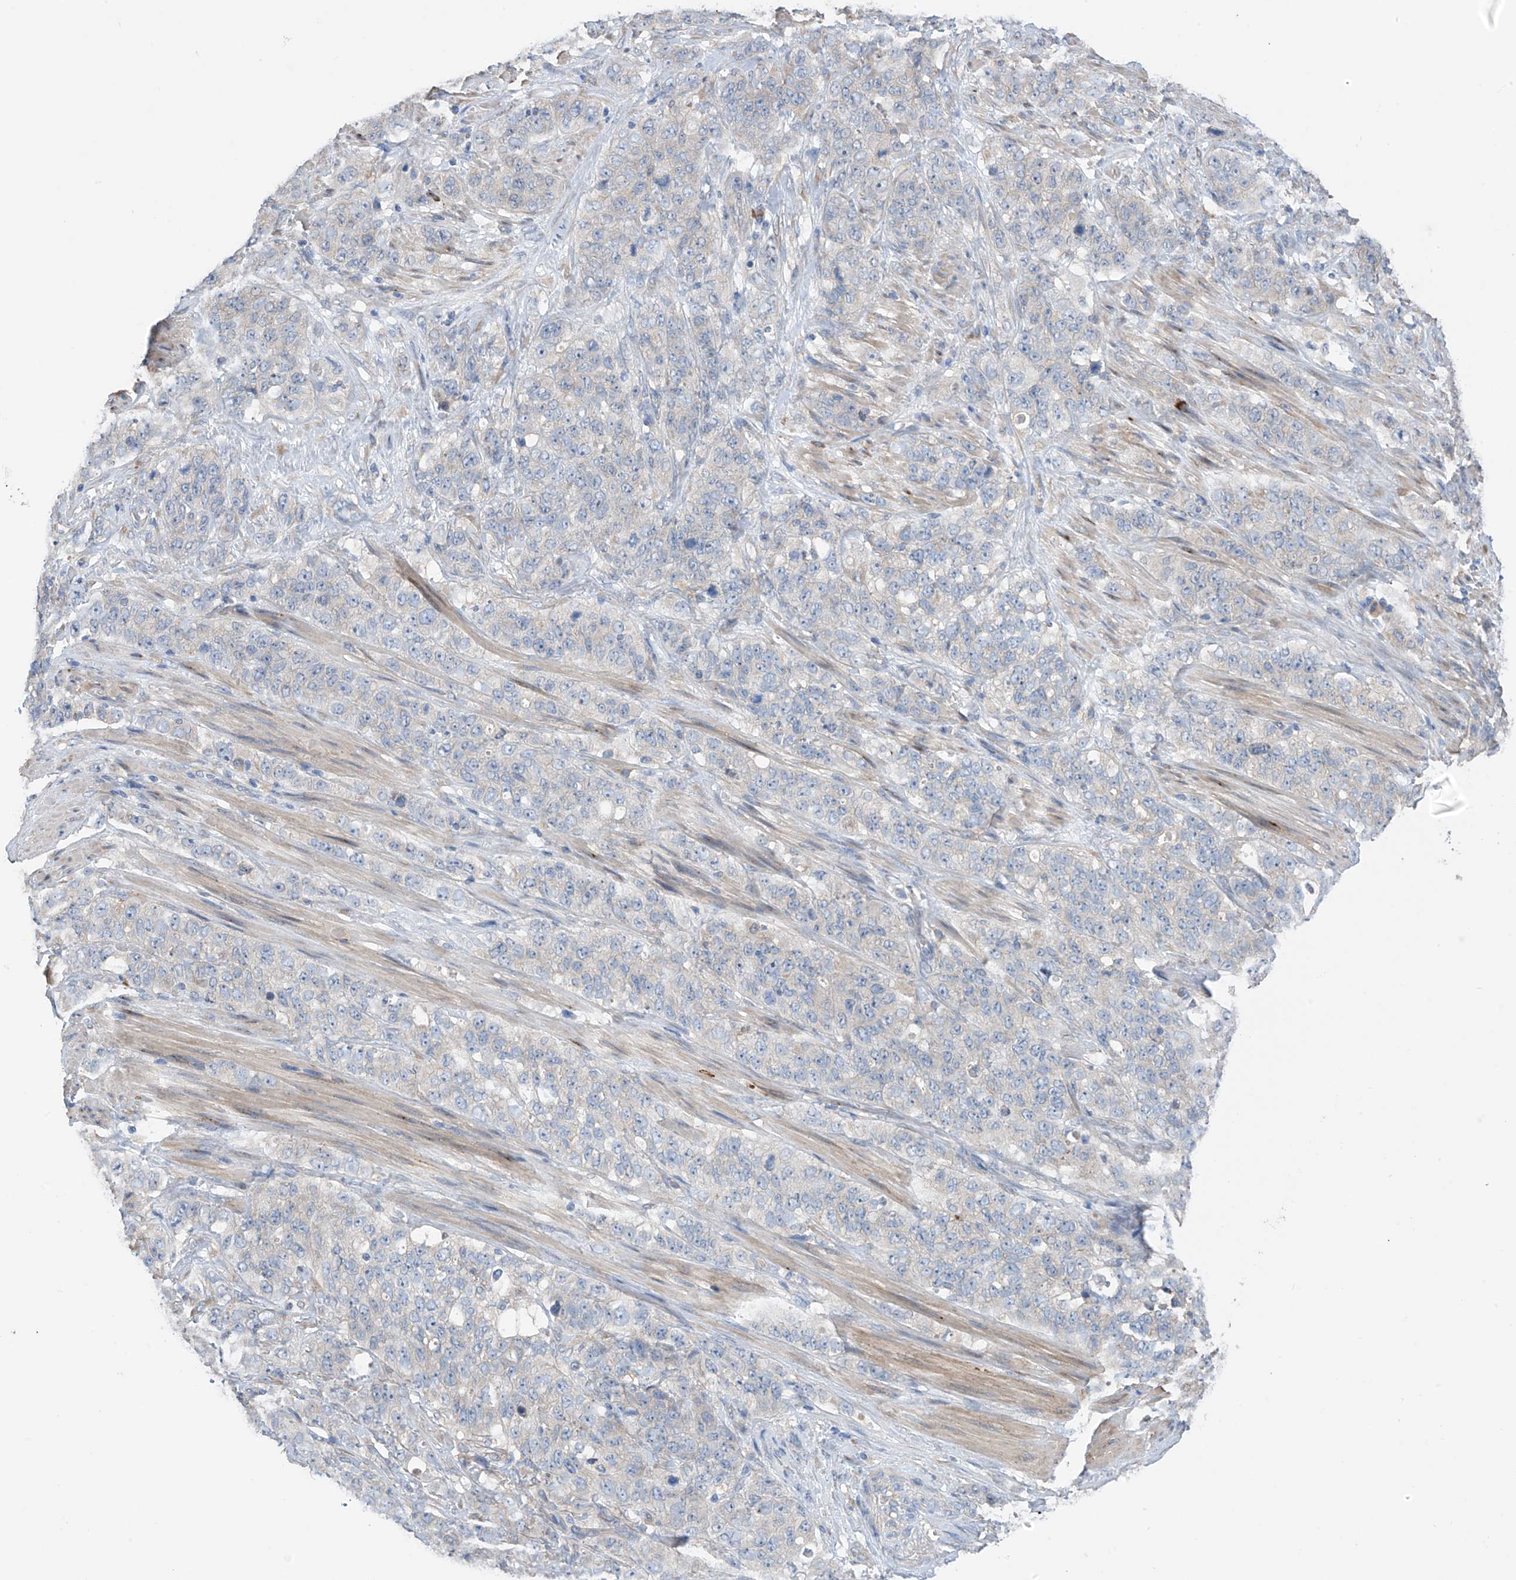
{"staining": {"intensity": "negative", "quantity": "none", "location": "none"}, "tissue": "stomach cancer", "cell_type": "Tumor cells", "image_type": "cancer", "snomed": [{"axis": "morphology", "description": "Adenocarcinoma, NOS"}, {"axis": "topography", "description": "Stomach"}], "caption": "IHC of adenocarcinoma (stomach) displays no staining in tumor cells.", "gene": "REC8", "patient": {"sex": "male", "age": 48}}